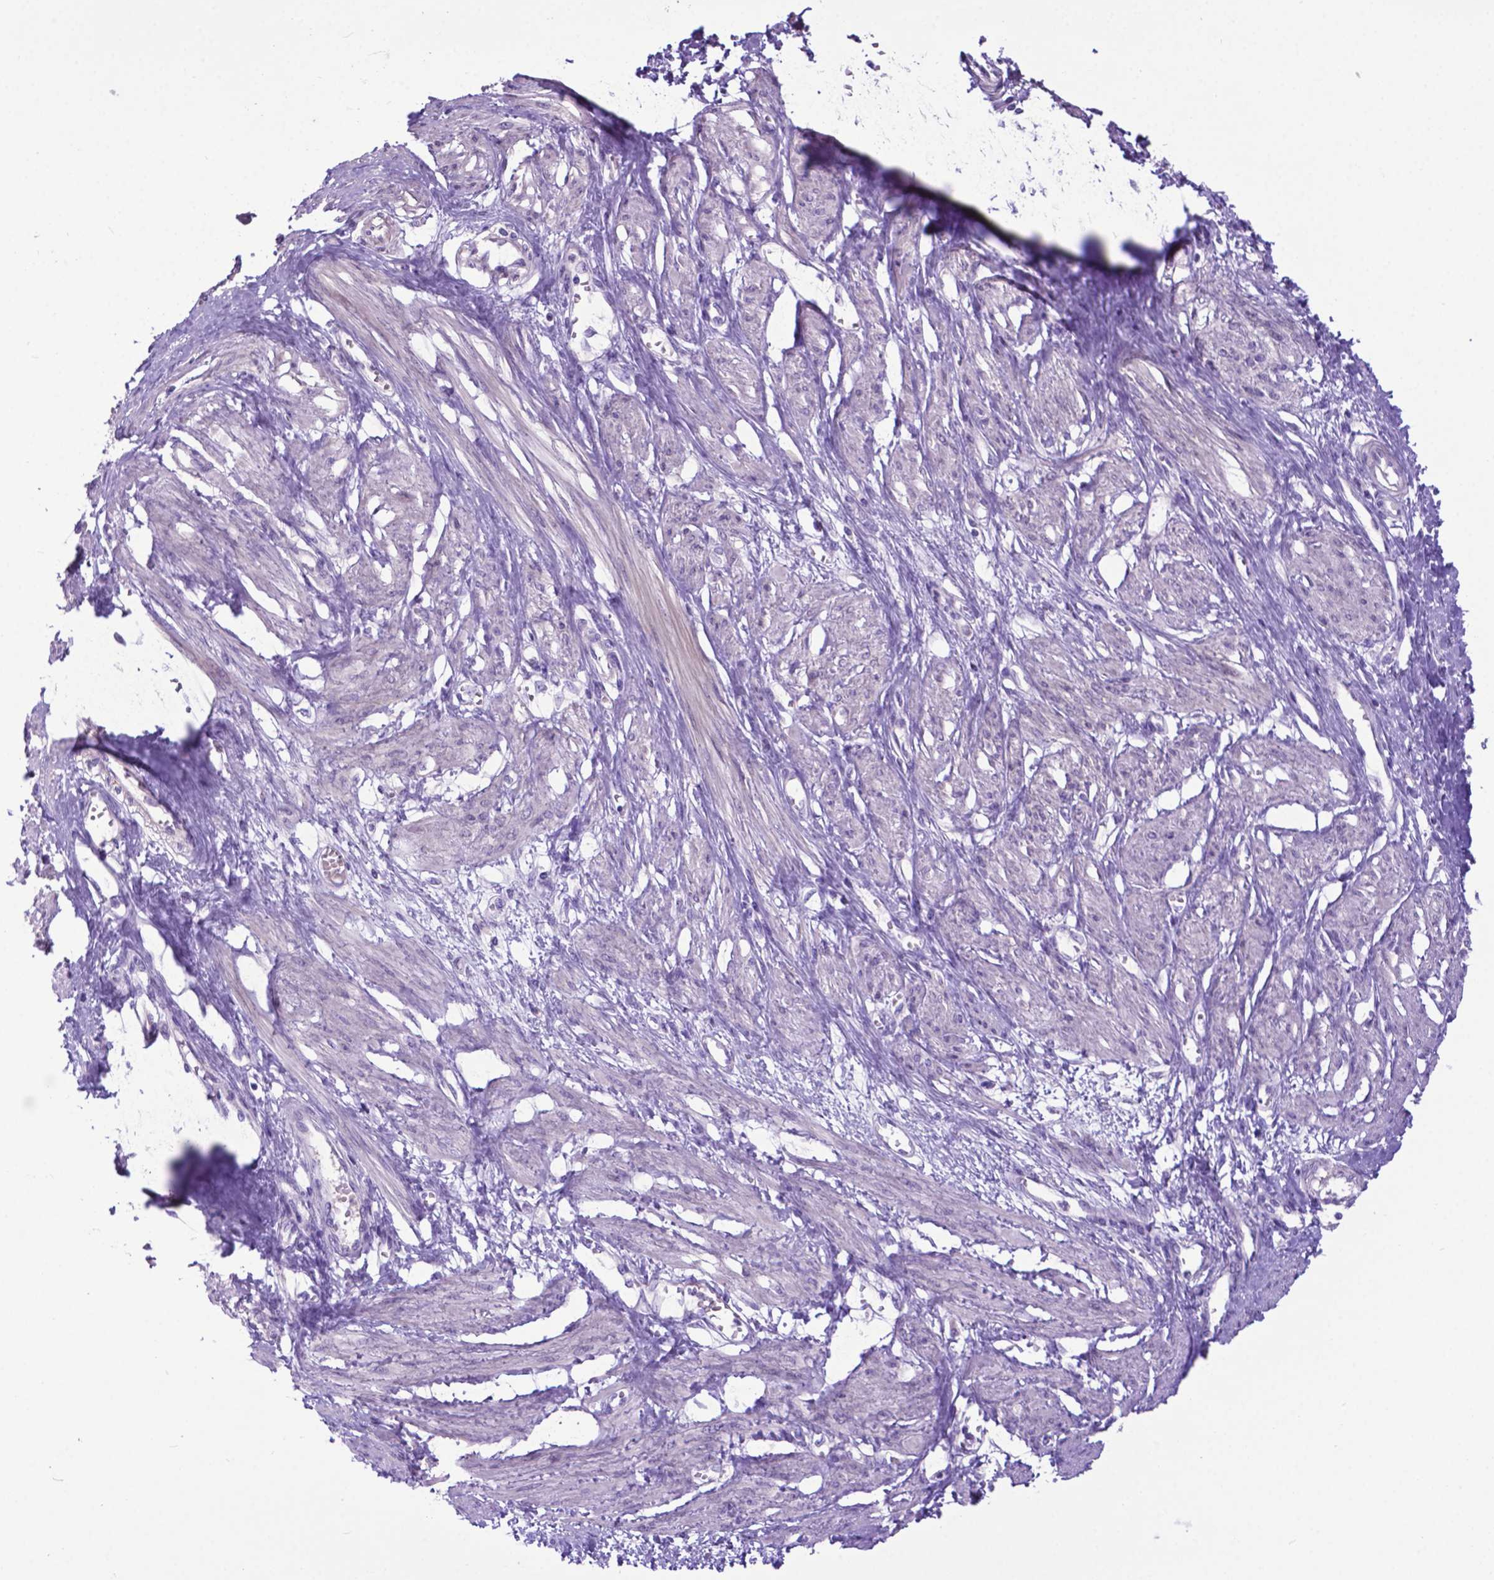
{"staining": {"intensity": "negative", "quantity": "none", "location": "none"}, "tissue": "smooth muscle", "cell_type": "Smooth muscle cells", "image_type": "normal", "snomed": [{"axis": "morphology", "description": "Normal tissue, NOS"}, {"axis": "topography", "description": "Smooth muscle"}, {"axis": "topography", "description": "Uterus"}], "caption": "The image demonstrates no staining of smooth muscle cells in normal smooth muscle. Nuclei are stained in blue.", "gene": "ADRA2B", "patient": {"sex": "female", "age": 39}}